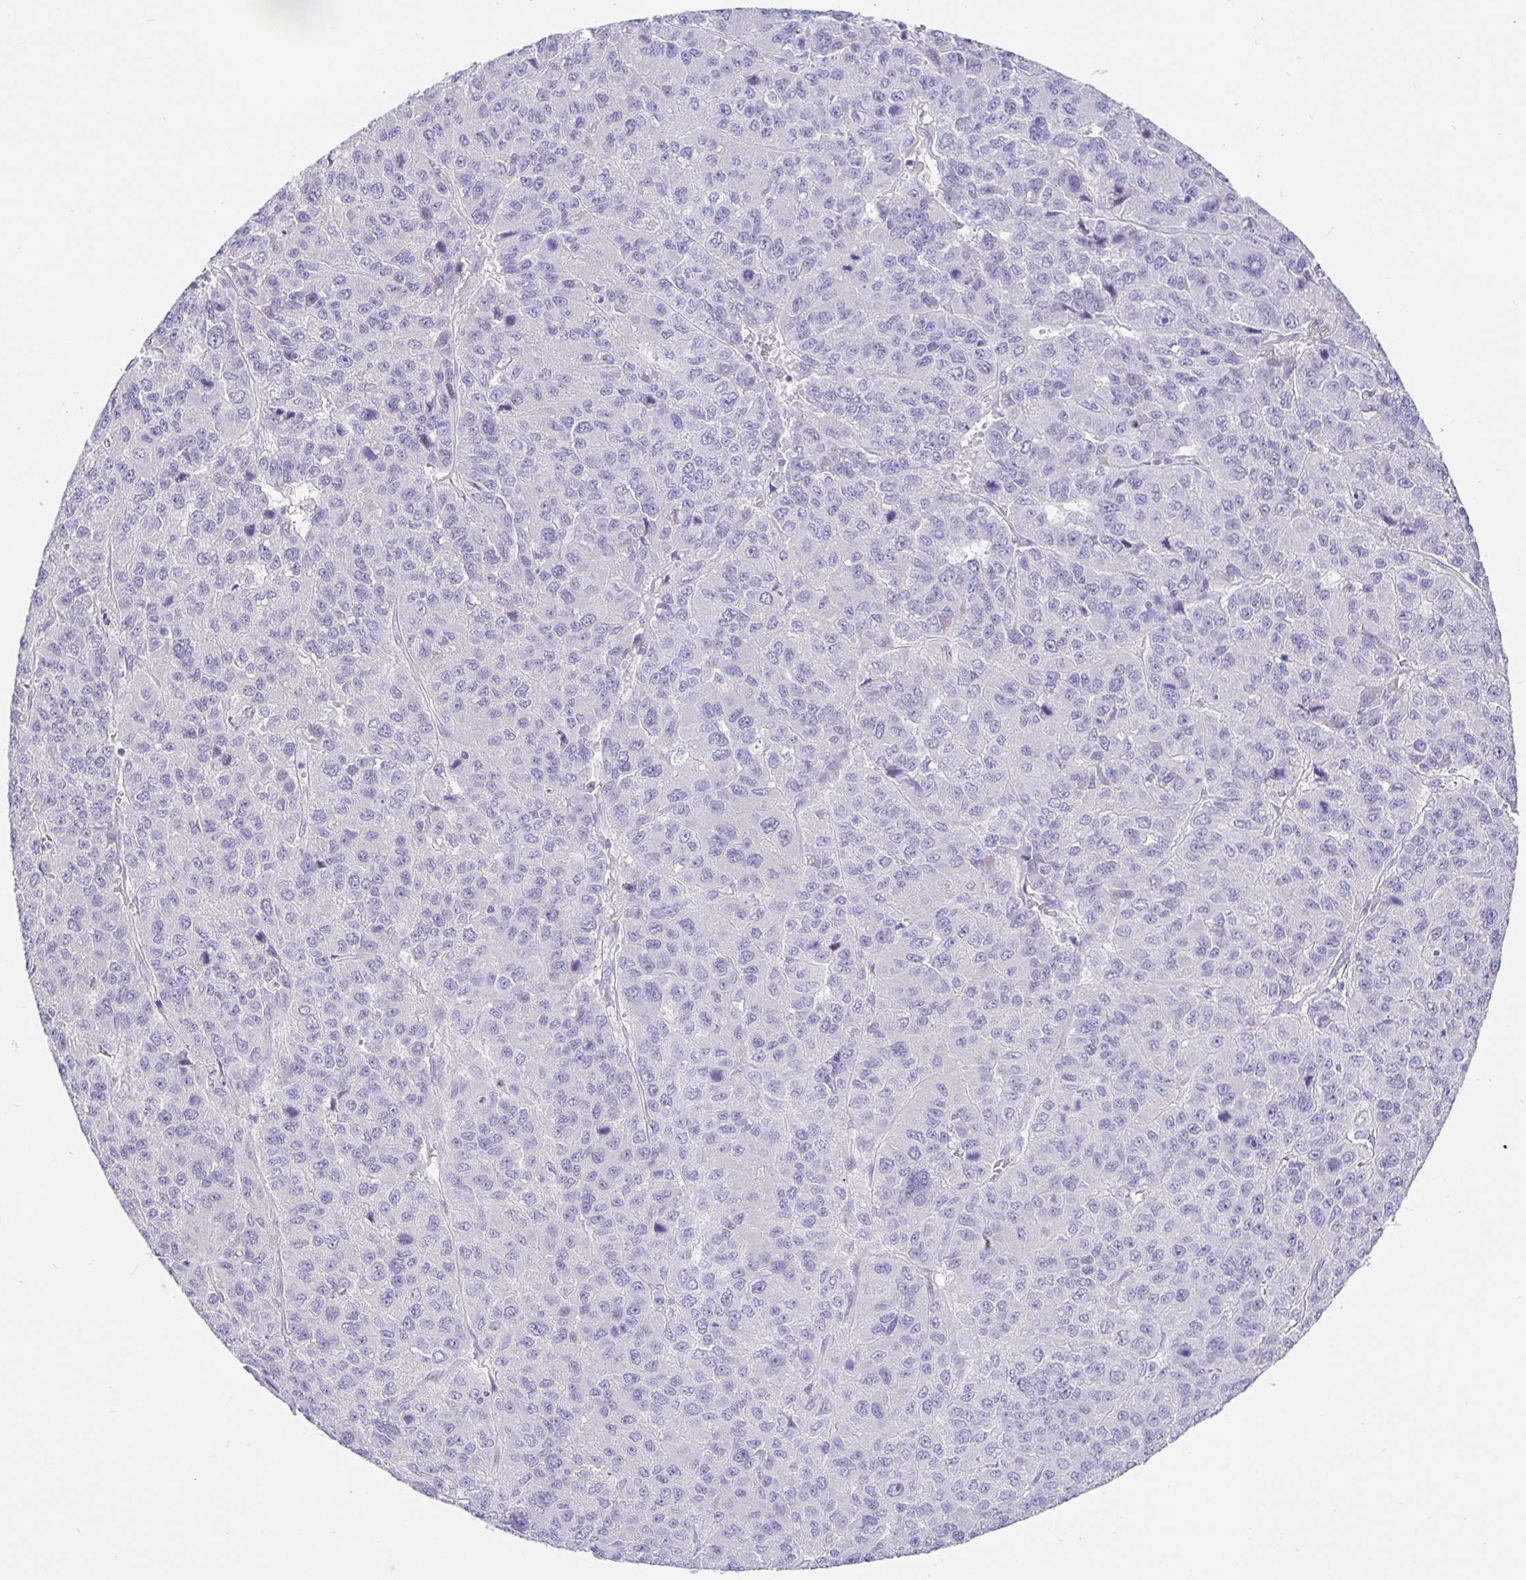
{"staining": {"intensity": "negative", "quantity": "none", "location": "none"}, "tissue": "liver cancer", "cell_type": "Tumor cells", "image_type": "cancer", "snomed": [{"axis": "morphology", "description": "Carcinoma, Hepatocellular, NOS"}, {"axis": "topography", "description": "Liver"}], "caption": "IHC of human liver cancer demonstrates no positivity in tumor cells.", "gene": "TPTE", "patient": {"sex": "male", "age": 69}}